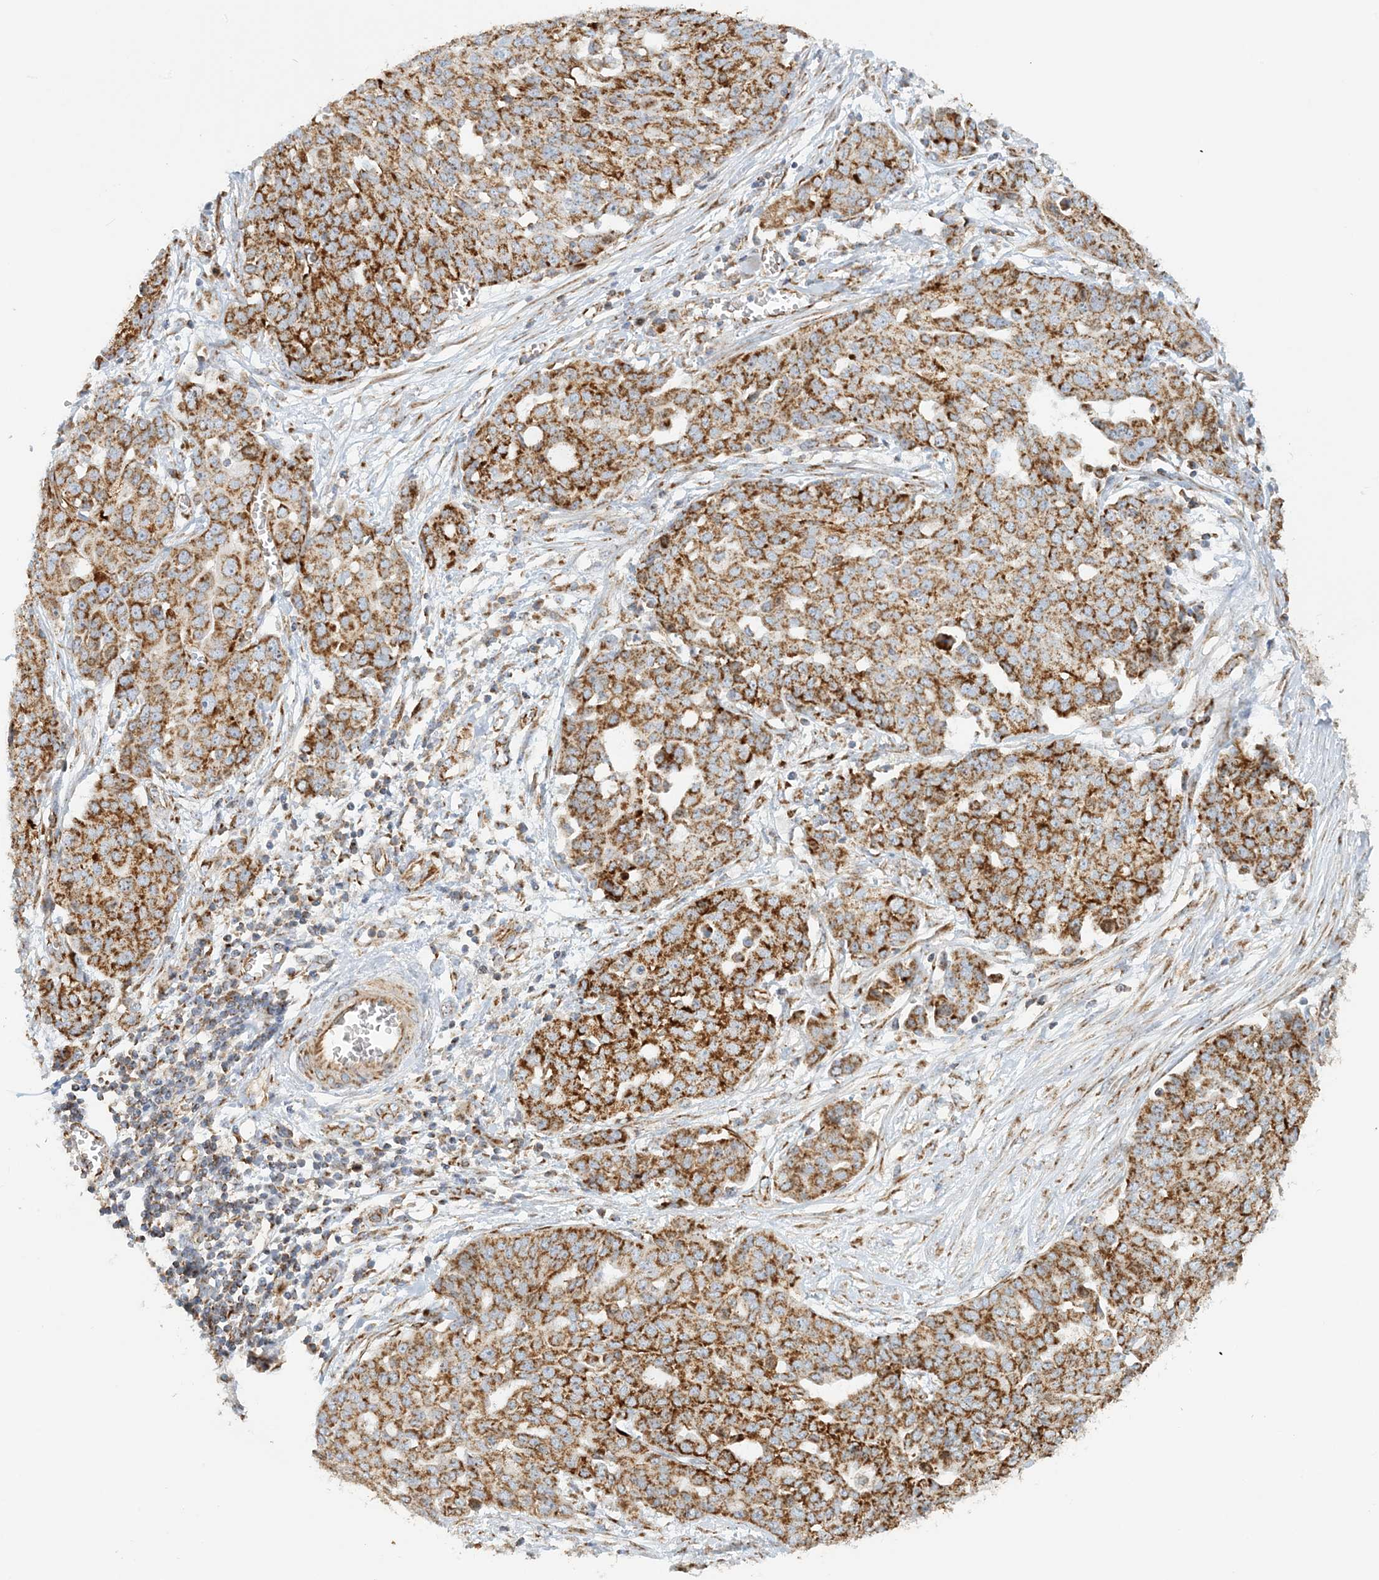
{"staining": {"intensity": "strong", "quantity": ">75%", "location": "cytoplasmic/membranous"}, "tissue": "ovarian cancer", "cell_type": "Tumor cells", "image_type": "cancer", "snomed": [{"axis": "morphology", "description": "Cystadenocarcinoma, serous, NOS"}, {"axis": "topography", "description": "Soft tissue"}, {"axis": "topography", "description": "Ovary"}], "caption": "Approximately >75% of tumor cells in human ovarian cancer demonstrate strong cytoplasmic/membranous protein positivity as visualized by brown immunohistochemical staining.", "gene": "COA3", "patient": {"sex": "female", "age": 57}}